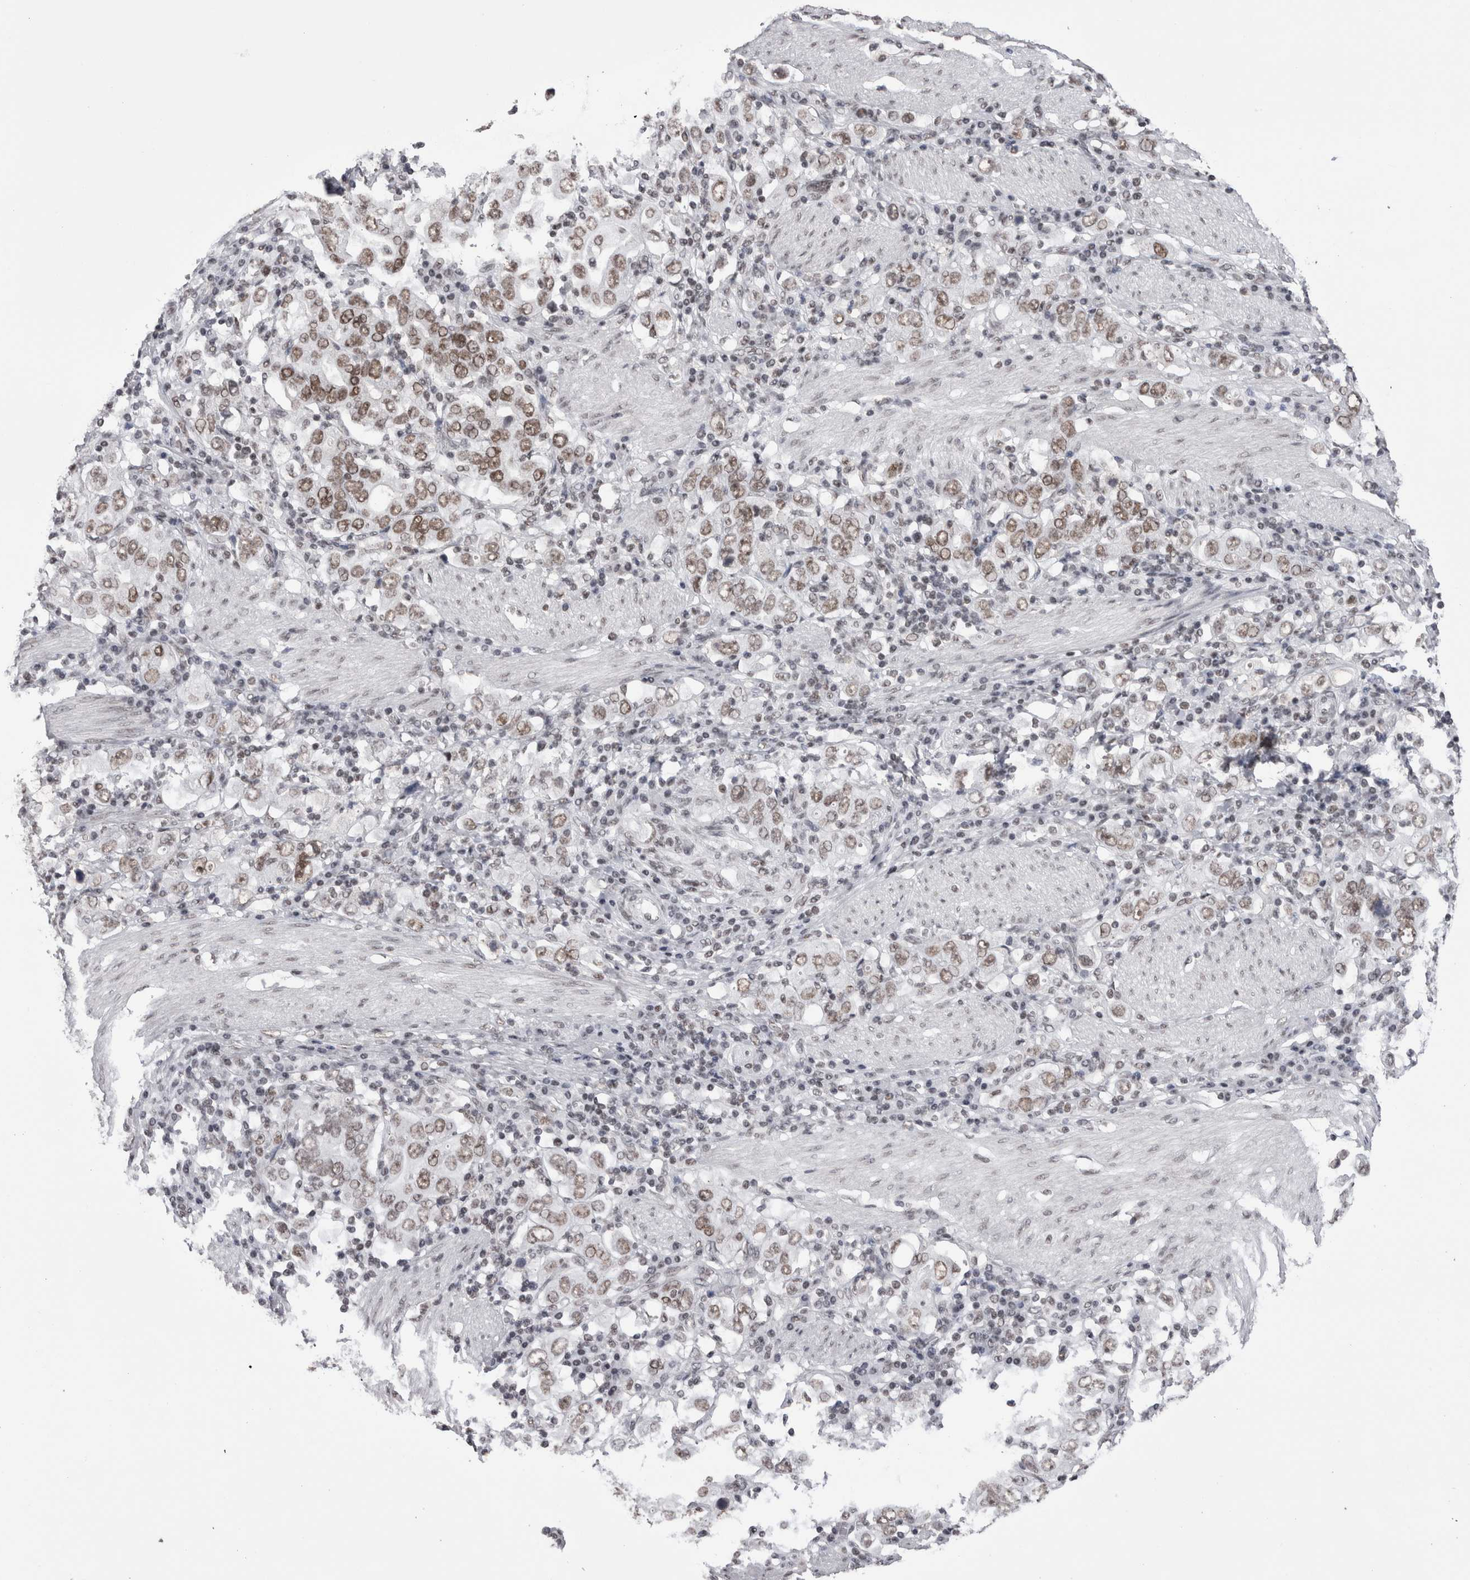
{"staining": {"intensity": "moderate", "quantity": ">75%", "location": "nuclear"}, "tissue": "stomach cancer", "cell_type": "Tumor cells", "image_type": "cancer", "snomed": [{"axis": "morphology", "description": "Adenocarcinoma, NOS"}, {"axis": "topography", "description": "Stomach, upper"}], "caption": "The histopathology image exhibits immunohistochemical staining of adenocarcinoma (stomach). There is moderate nuclear expression is seen in about >75% of tumor cells.", "gene": "SMC1A", "patient": {"sex": "male", "age": 62}}